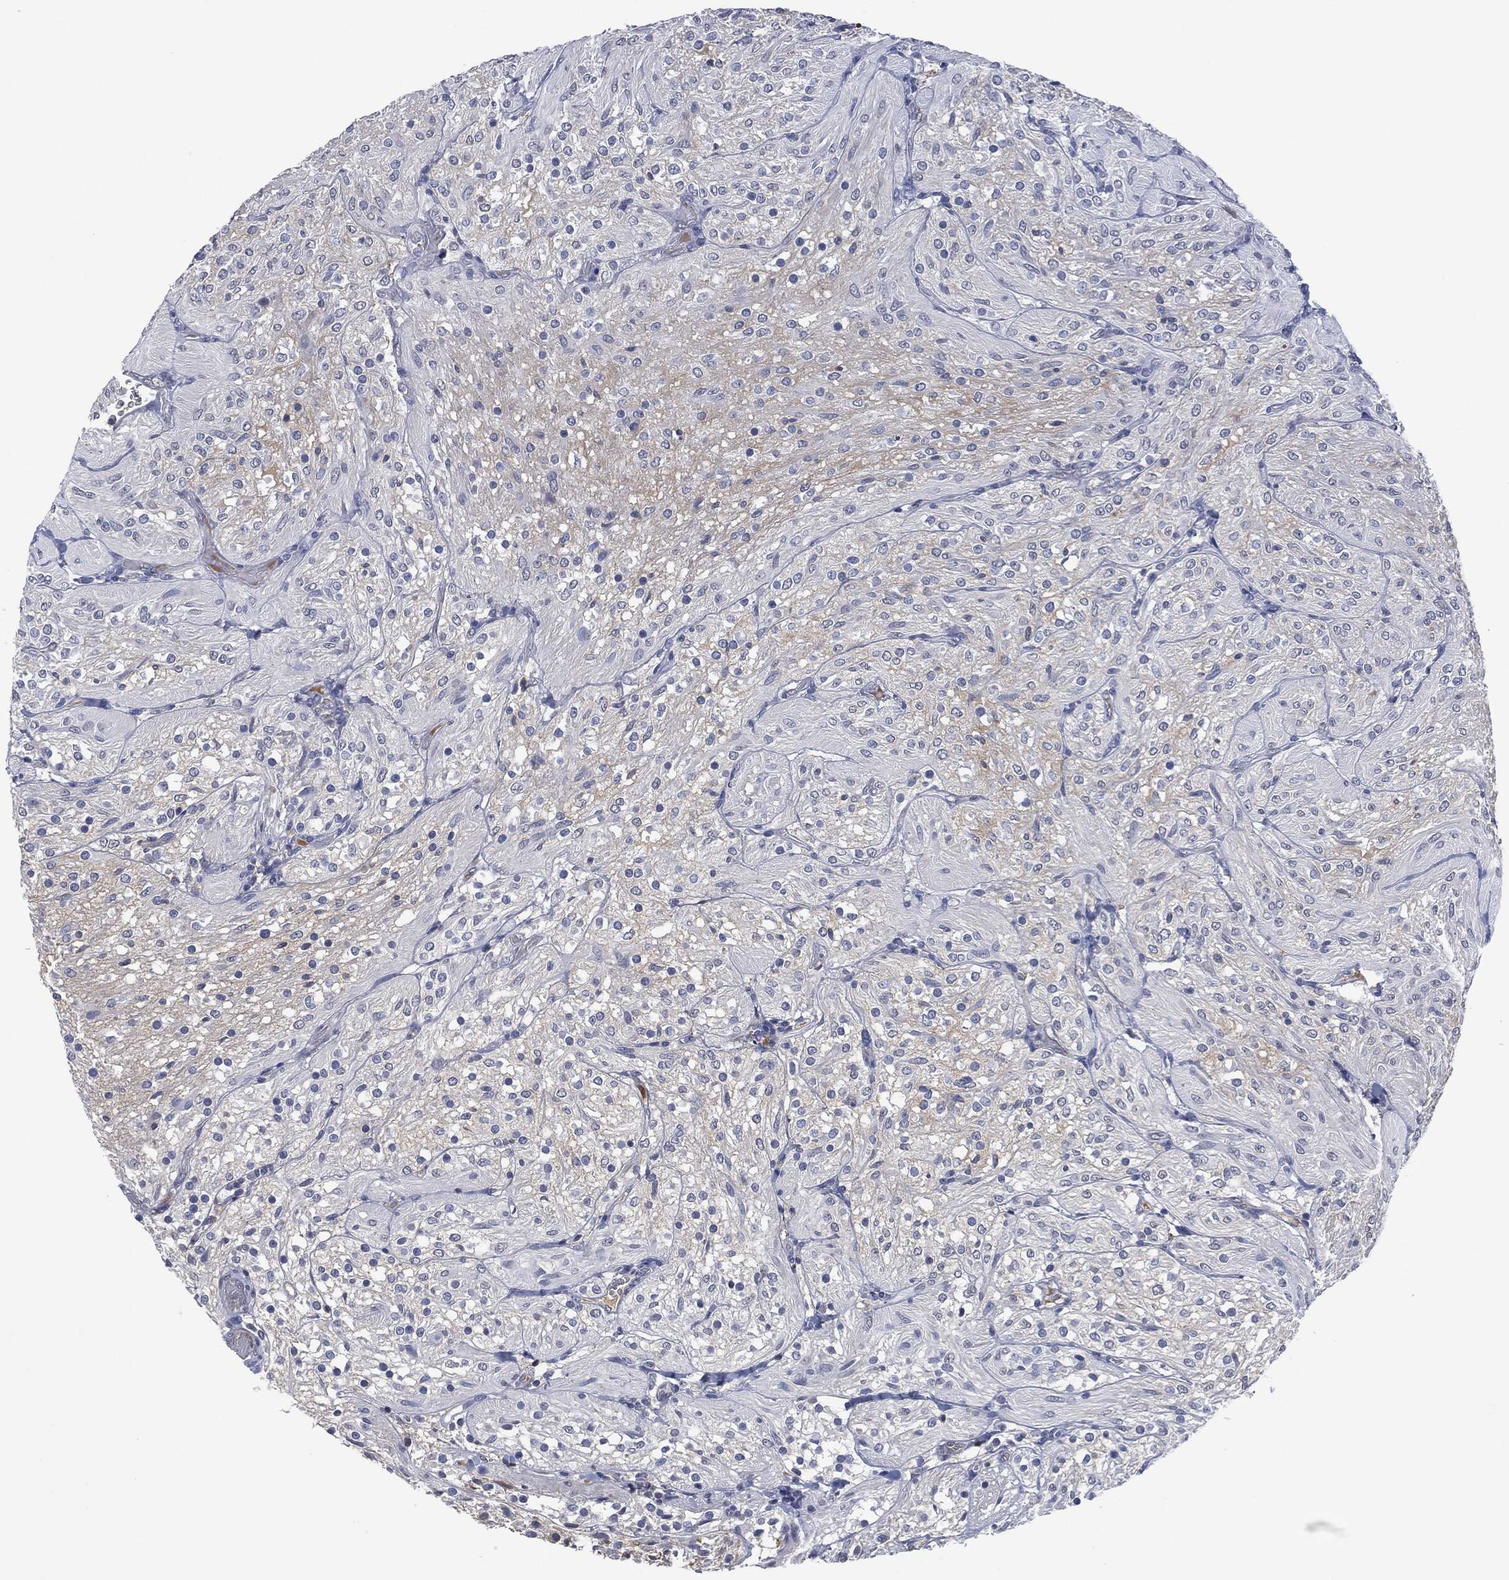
{"staining": {"intensity": "negative", "quantity": "none", "location": "none"}, "tissue": "glioma", "cell_type": "Tumor cells", "image_type": "cancer", "snomed": [{"axis": "morphology", "description": "Glioma, malignant, Low grade"}, {"axis": "topography", "description": "Brain"}], "caption": "High magnification brightfield microscopy of glioma stained with DAB (brown) and counterstained with hematoxylin (blue): tumor cells show no significant staining.", "gene": "SIGLEC7", "patient": {"sex": "male", "age": 3}}